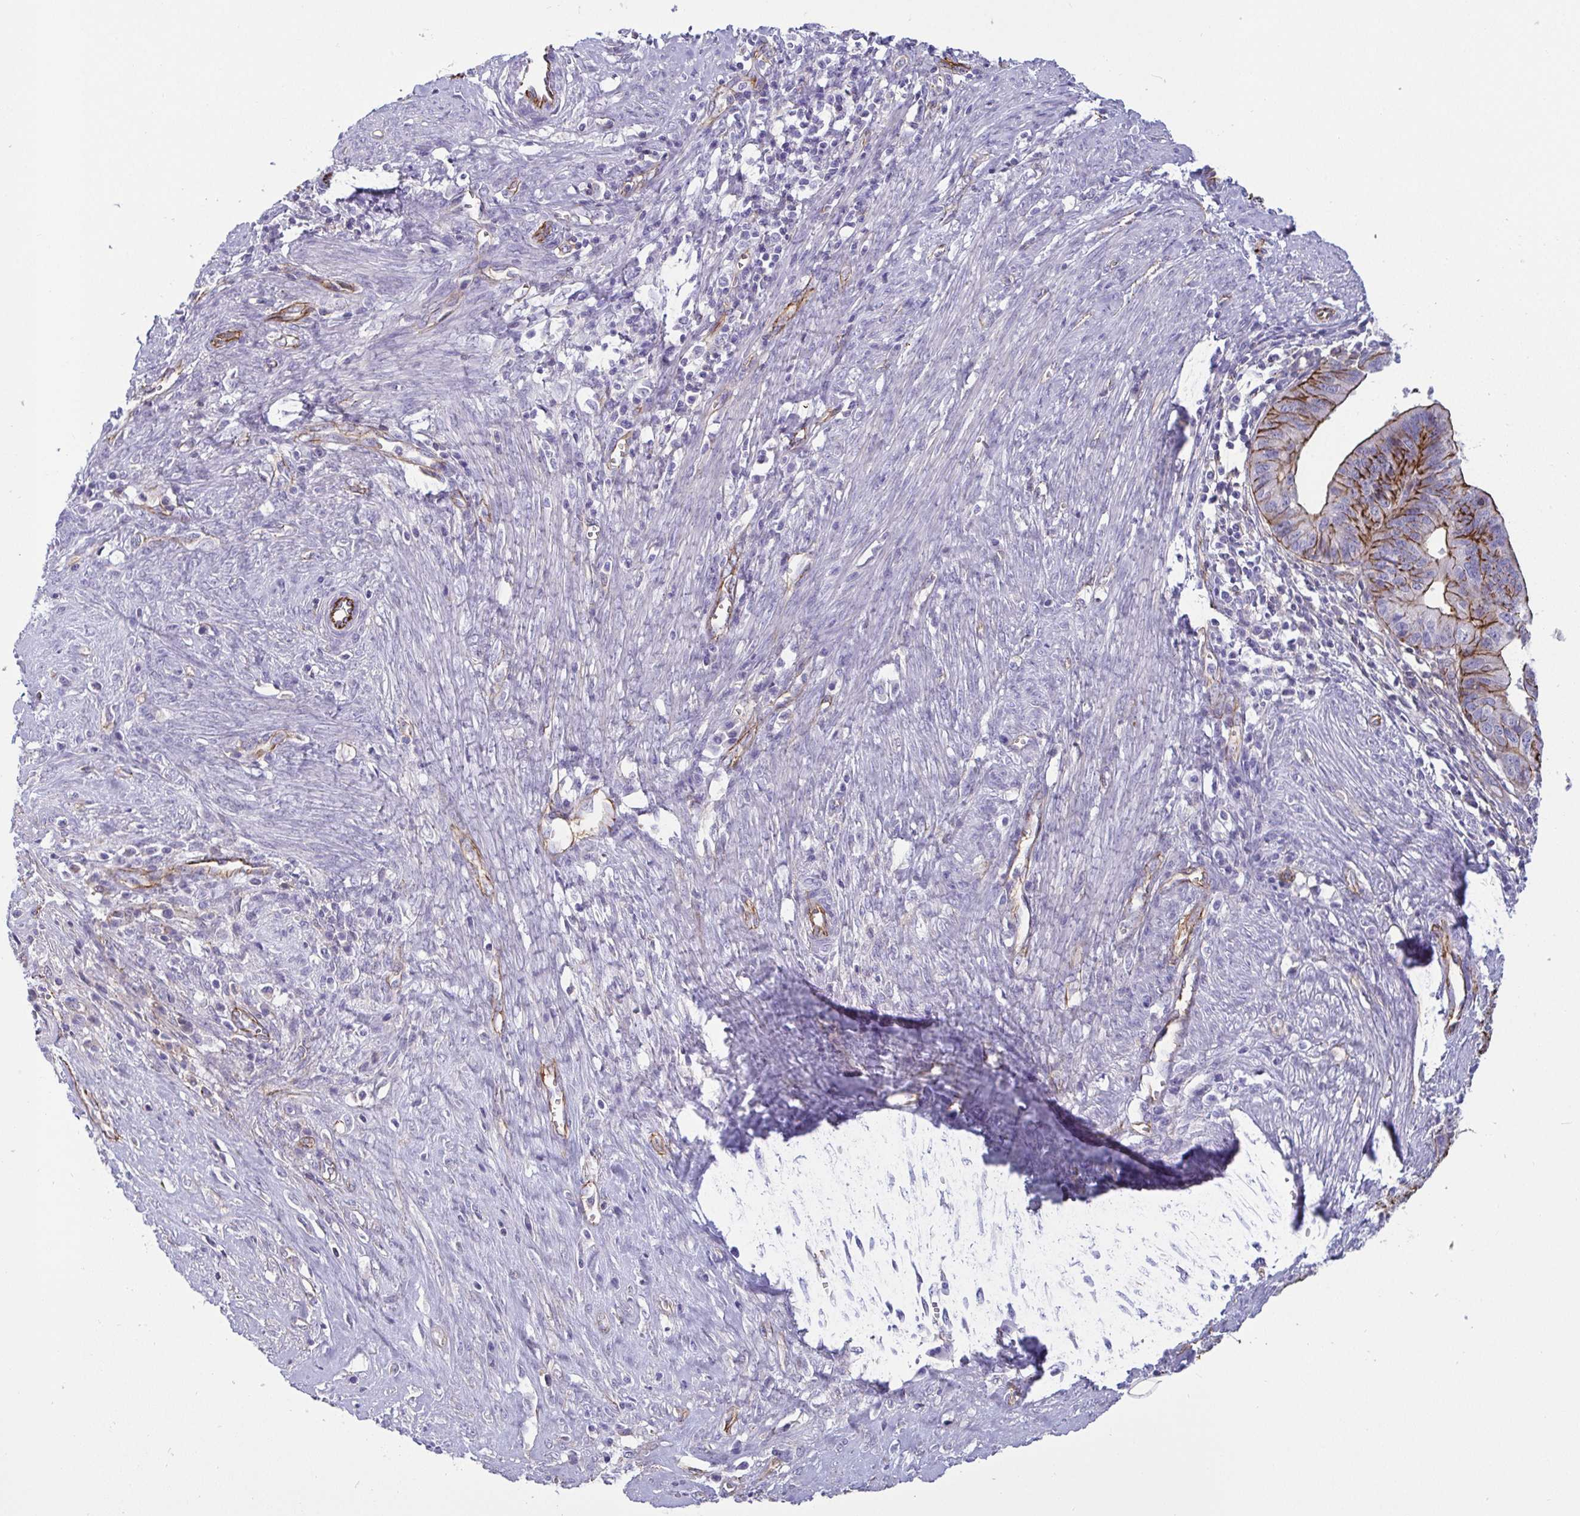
{"staining": {"intensity": "strong", "quantity": "25%-75%", "location": "cytoplasmic/membranous"}, "tissue": "endometrial cancer", "cell_type": "Tumor cells", "image_type": "cancer", "snomed": [{"axis": "morphology", "description": "Adenocarcinoma, NOS"}, {"axis": "topography", "description": "Endometrium"}], "caption": "An image of endometrial adenocarcinoma stained for a protein displays strong cytoplasmic/membranous brown staining in tumor cells. Nuclei are stained in blue.", "gene": "LIMA1", "patient": {"sex": "female", "age": 65}}